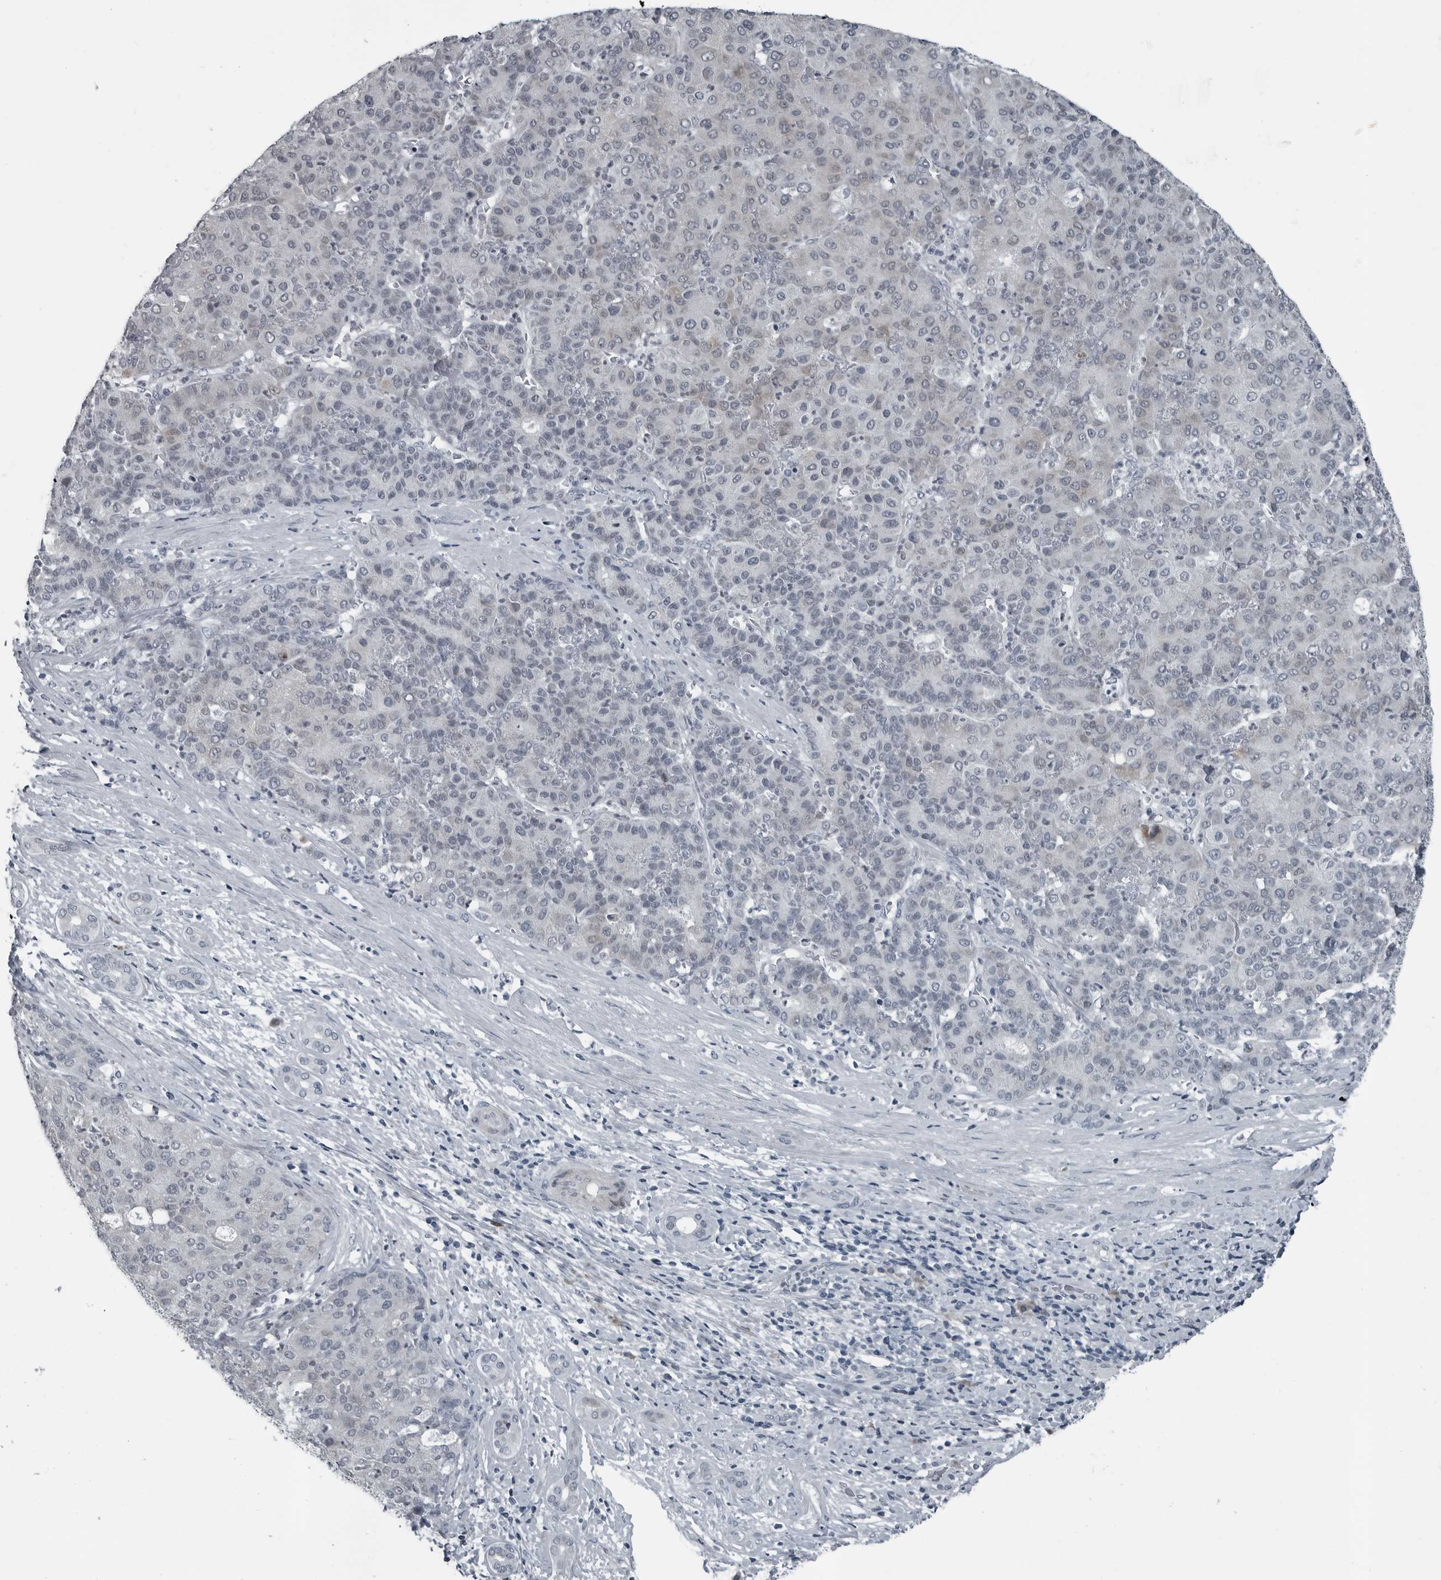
{"staining": {"intensity": "negative", "quantity": "none", "location": "none"}, "tissue": "liver cancer", "cell_type": "Tumor cells", "image_type": "cancer", "snomed": [{"axis": "morphology", "description": "Carcinoma, Hepatocellular, NOS"}, {"axis": "topography", "description": "Liver"}], "caption": "A high-resolution histopathology image shows immunohistochemistry (IHC) staining of liver cancer (hepatocellular carcinoma), which shows no significant expression in tumor cells.", "gene": "DNAAF11", "patient": {"sex": "male", "age": 65}}